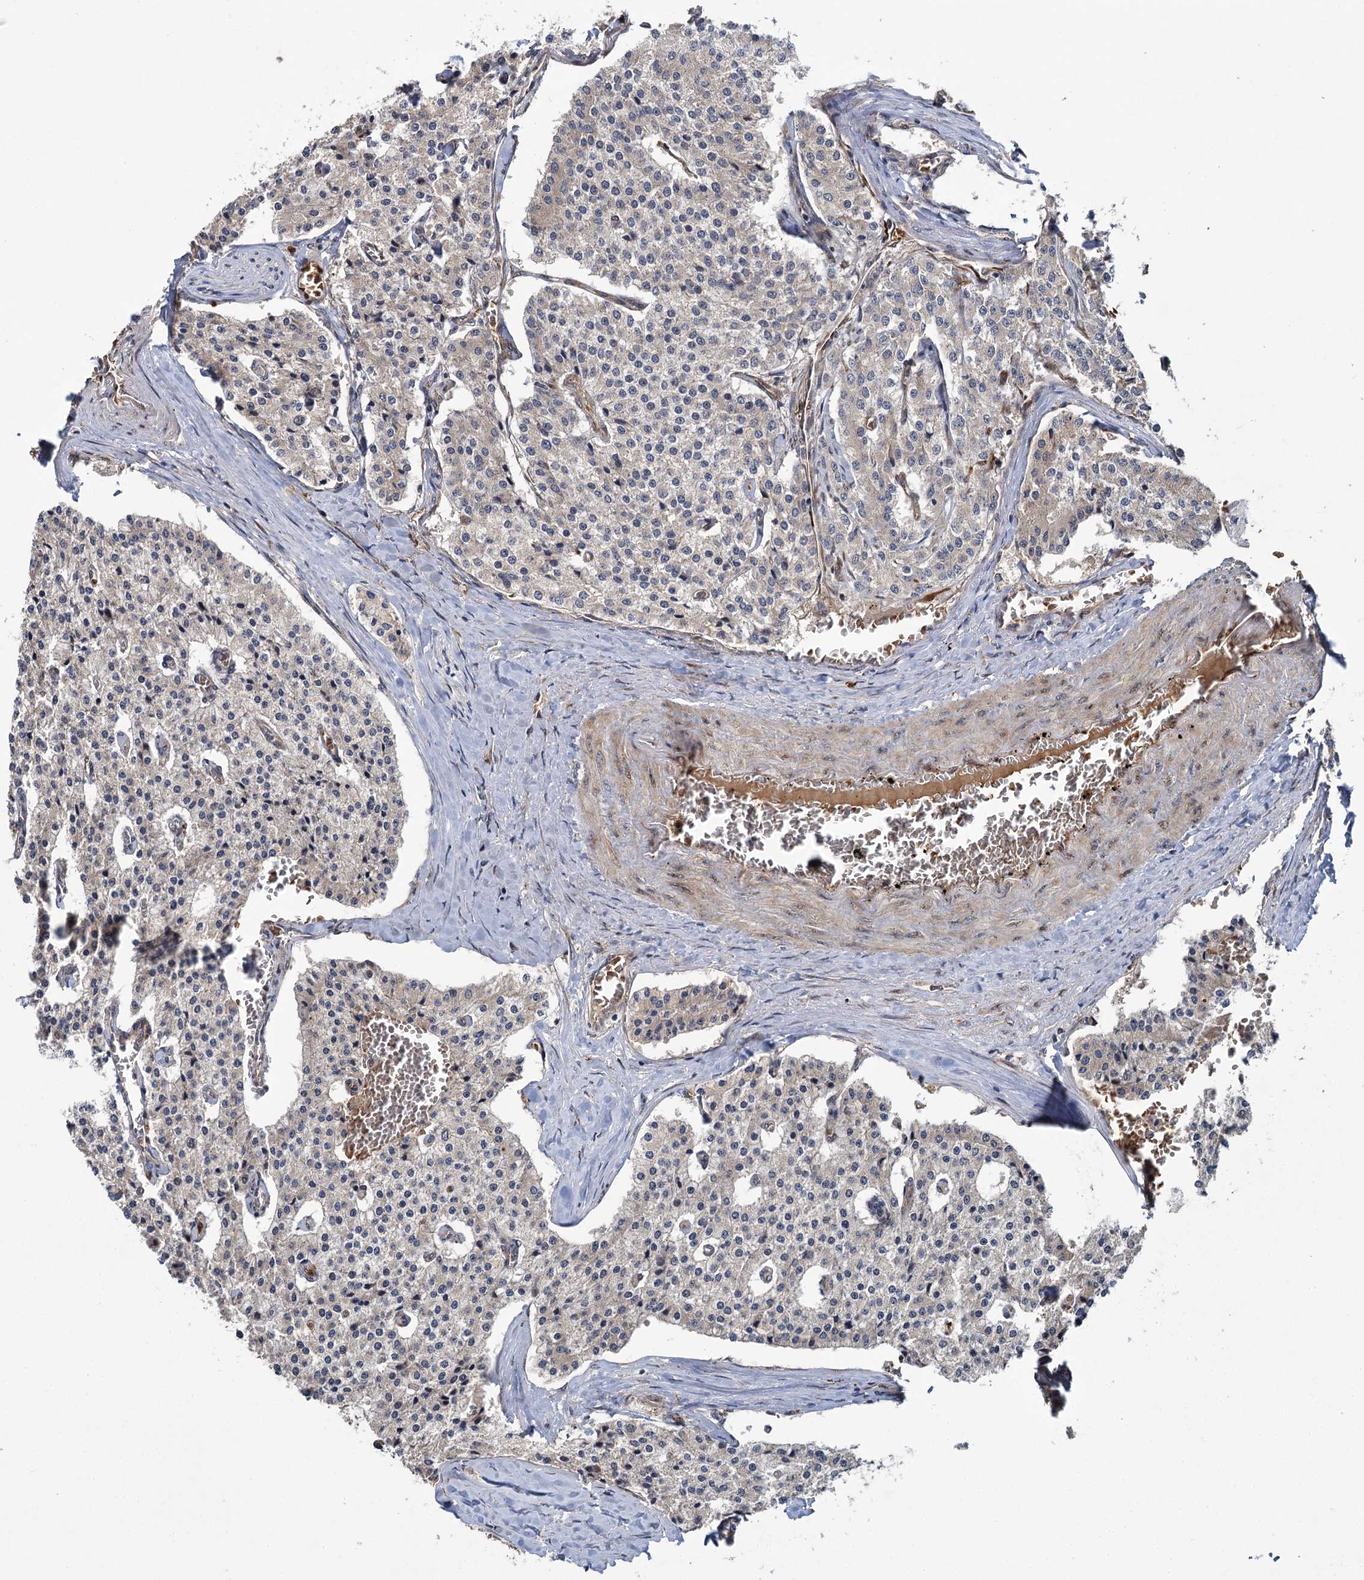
{"staining": {"intensity": "negative", "quantity": "none", "location": "none"}, "tissue": "carcinoid", "cell_type": "Tumor cells", "image_type": "cancer", "snomed": [{"axis": "morphology", "description": "Carcinoid, malignant, NOS"}, {"axis": "topography", "description": "Colon"}], "caption": "This is a photomicrograph of IHC staining of malignant carcinoid, which shows no positivity in tumor cells.", "gene": "APBA2", "patient": {"sex": "female", "age": 52}}